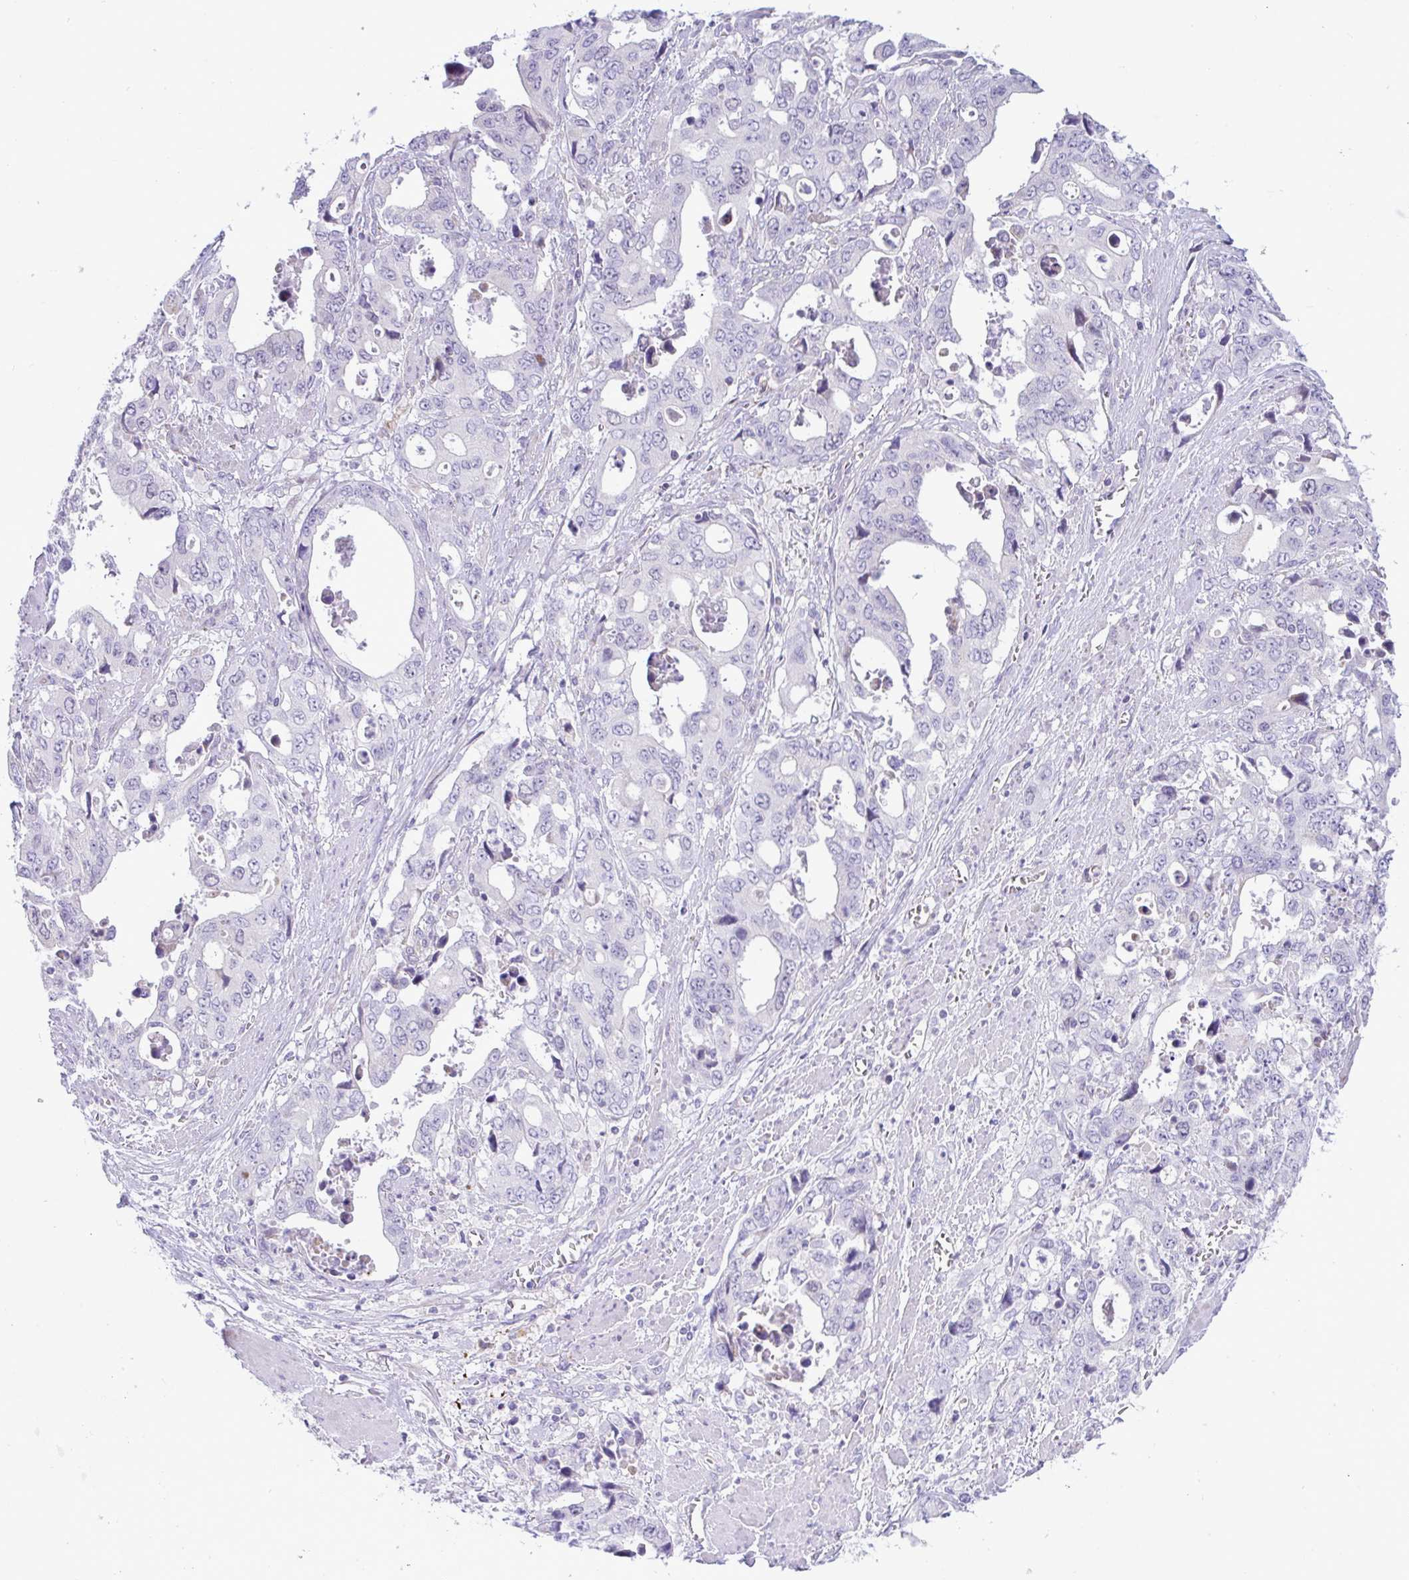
{"staining": {"intensity": "negative", "quantity": "none", "location": "none"}, "tissue": "stomach cancer", "cell_type": "Tumor cells", "image_type": "cancer", "snomed": [{"axis": "morphology", "description": "Adenocarcinoma, NOS"}, {"axis": "topography", "description": "Stomach, upper"}], "caption": "Adenocarcinoma (stomach) stained for a protein using IHC reveals no staining tumor cells.", "gene": "DTX3", "patient": {"sex": "male", "age": 74}}